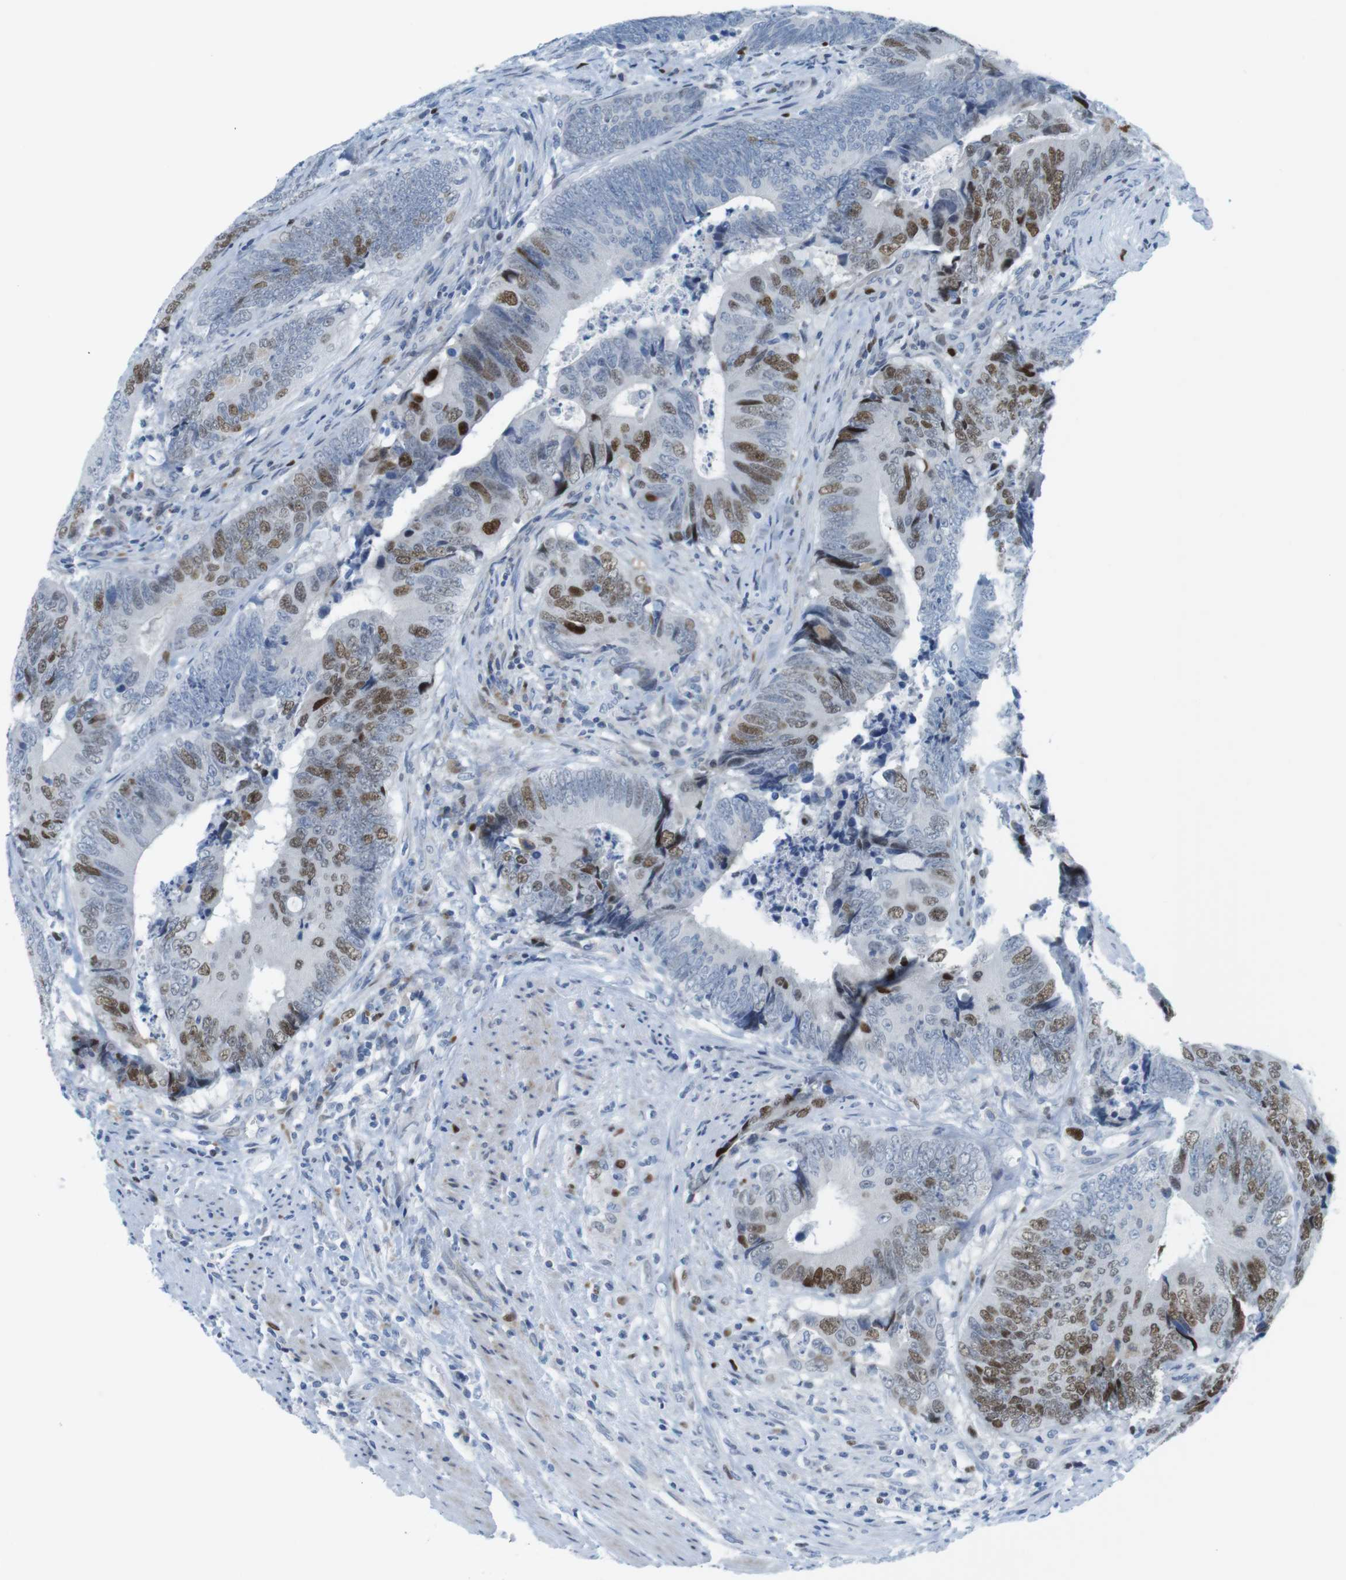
{"staining": {"intensity": "moderate", "quantity": "25%-75%", "location": "nuclear"}, "tissue": "colorectal cancer", "cell_type": "Tumor cells", "image_type": "cancer", "snomed": [{"axis": "morphology", "description": "Normal tissue, NOS"}, {"axis": "morphology", "description": "Adenocarcinoma, NOS"}, {"axis": "topography", "description": "Colon"}], "caption": "A medium amount of moderate nuclear expression is identified in approximately 25%-75% of tumor cells in colorectal cancer tissue. The staining is performed using DAB (3,3'-diaminobenzidine) brown chromogen to label protein expression. The nuclei are counter-stained blue using hematoxylin.", "gene": "CHAF1A", "patient": {"sex": "male", "age": 56}}